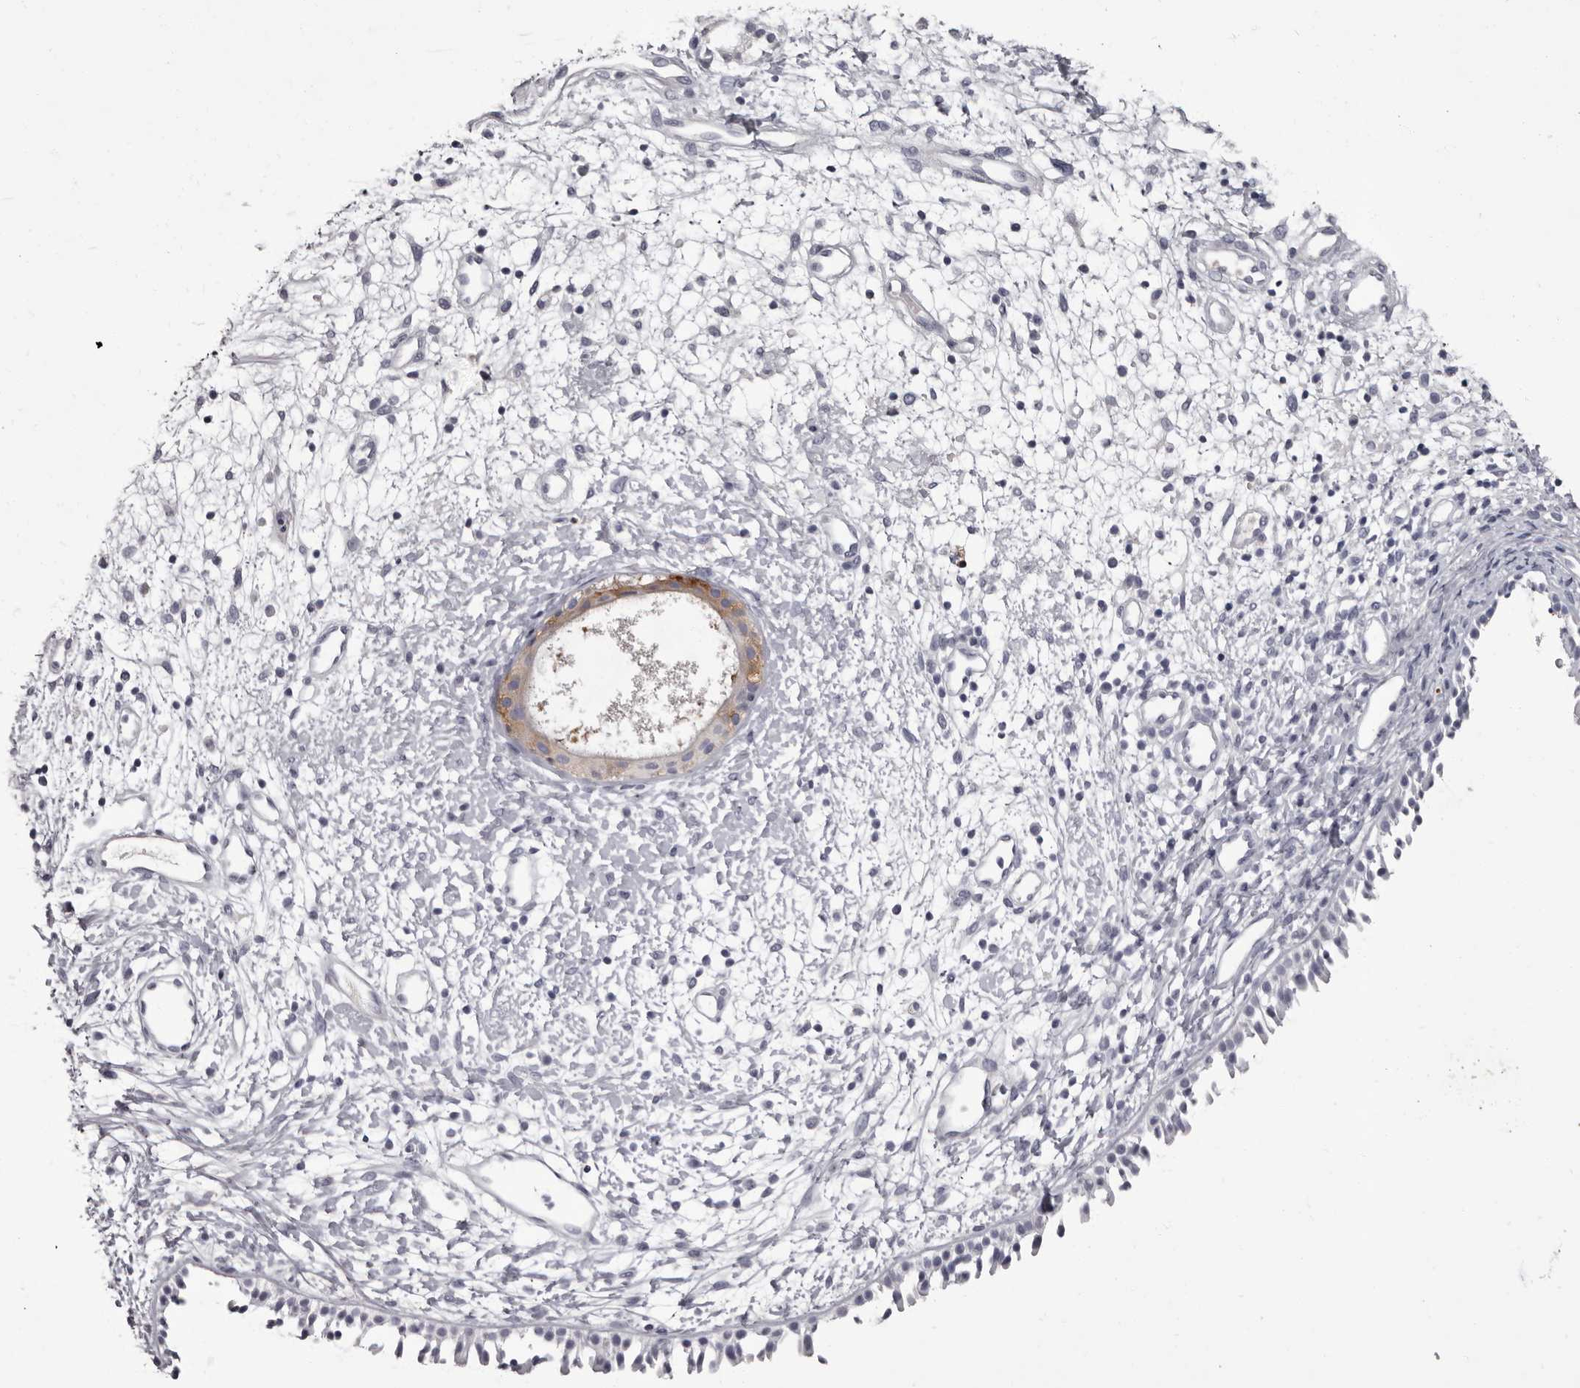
{"staining": {"intensity": "negative", "quantity": "none", "location": "none"}, "tissue": "nasopharynx", "cell_type": "Respiratory epithelial cells", "image_type": "normal", "snomed": [{"axis": "morphology", "description": "Normal tissue, NOS"}, {"axis": "topography", "description": "Nasopharynx"}], "caption": "Immunohistochemical staining of normal nasopharynx displays no significant expression in respiratory epithelial cells.", "gene": "APEH", "patient": {"sex": "male", "age": 22}}